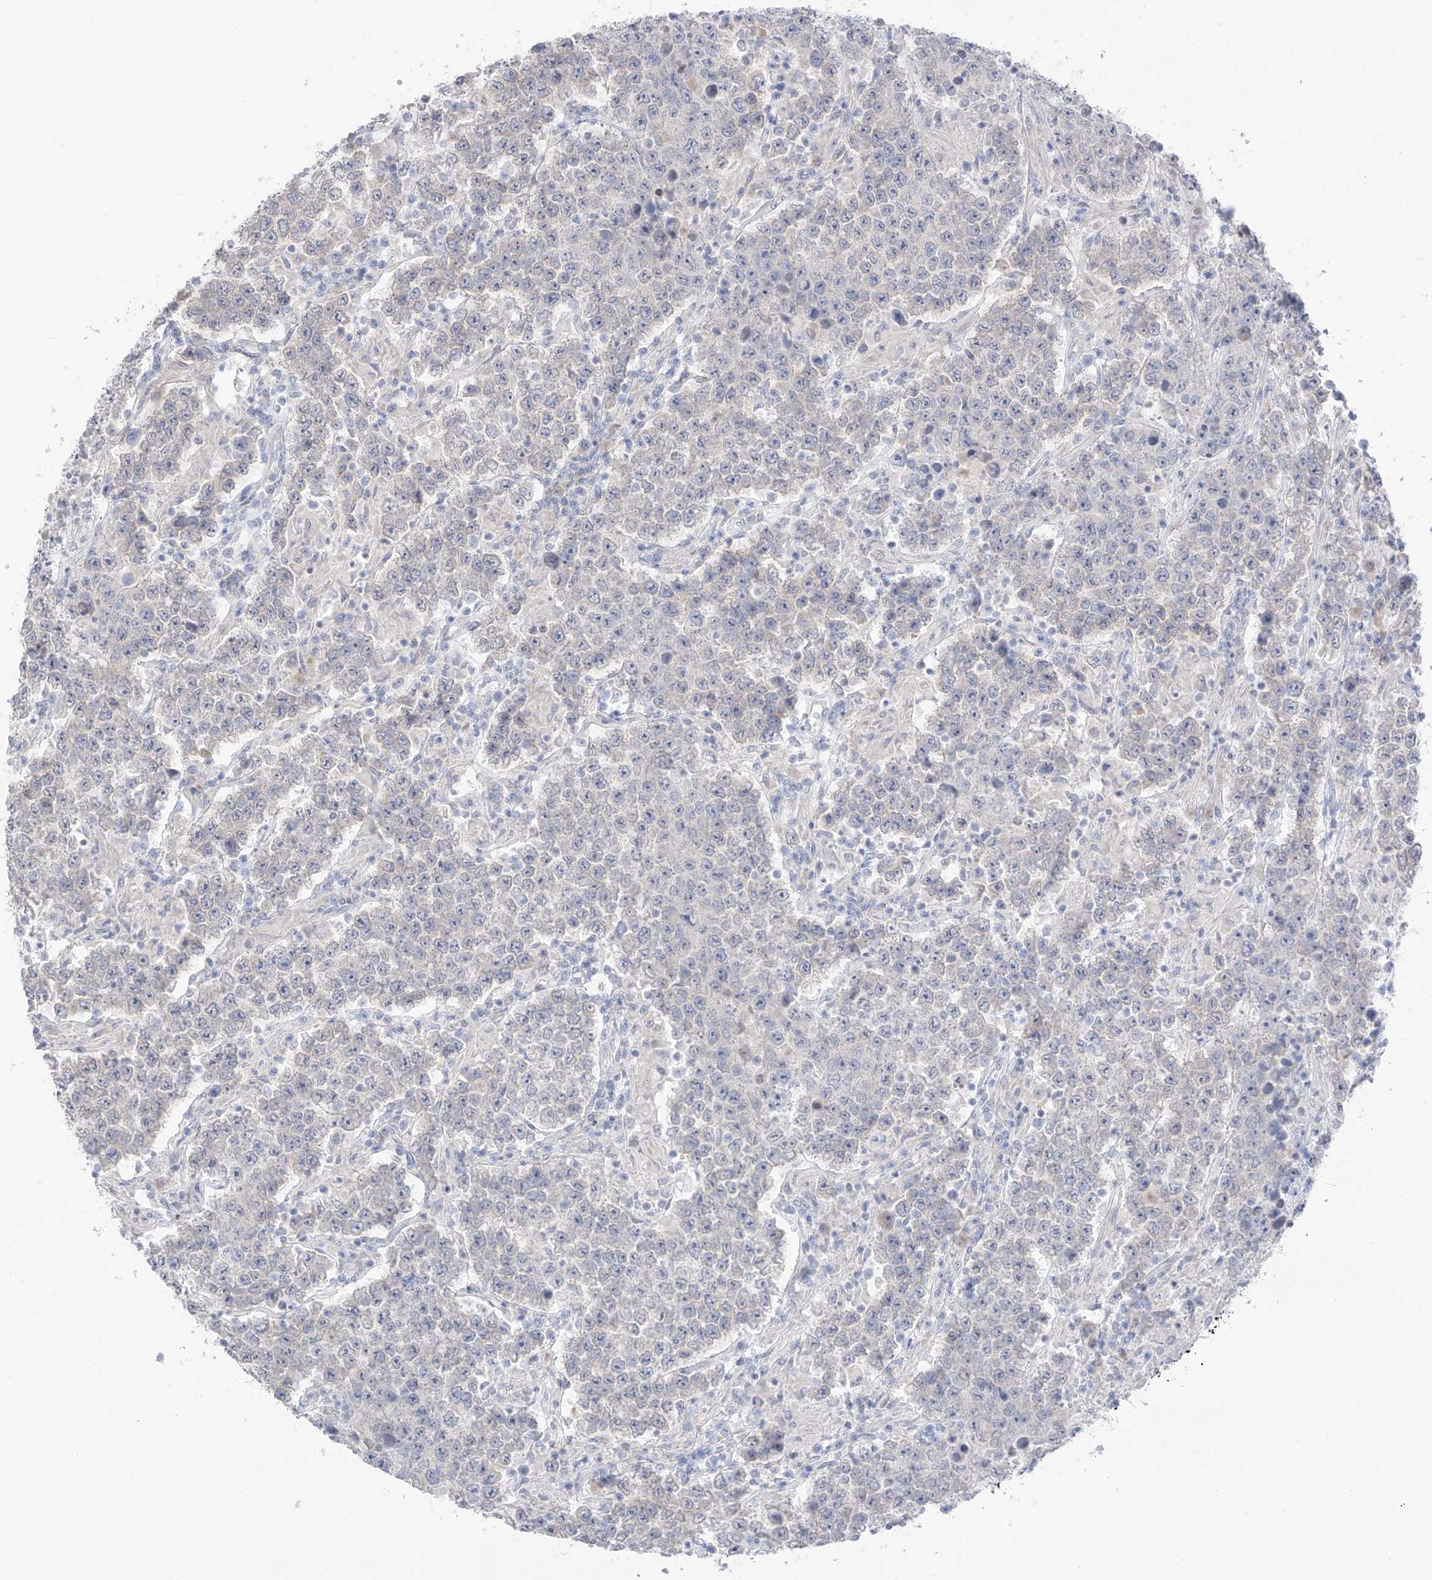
{"staining": {"intensity": "negative", "quantity": "none", "location": "none"}, "tissue": "testis cancer", "cell_type": "Tumor cells", "image_type": "cancer", "snomed": [{"axis": "morphology", "description": "Normal tissue, NOS"}, {"axis": "morphology", "description": "Urothelial carcinoma, High grade"}, {"axis": "morphology", "description": "Seminoma, NOS"}, {"axis": "morphology", "description": "Carcinoma, Embryonal, NOS"}, {"axis": "topography", "description": "Urinary bladder"}, {"axis": "topography", "description": "Testis"}], "caption": "A high-resolution micrograph shows IHC staining of testis cancer (seminoma), which demonstrates no significant staining in tumor cells.", "gene": "NALCN", "patient": {"sex": "male", "age": 41}}